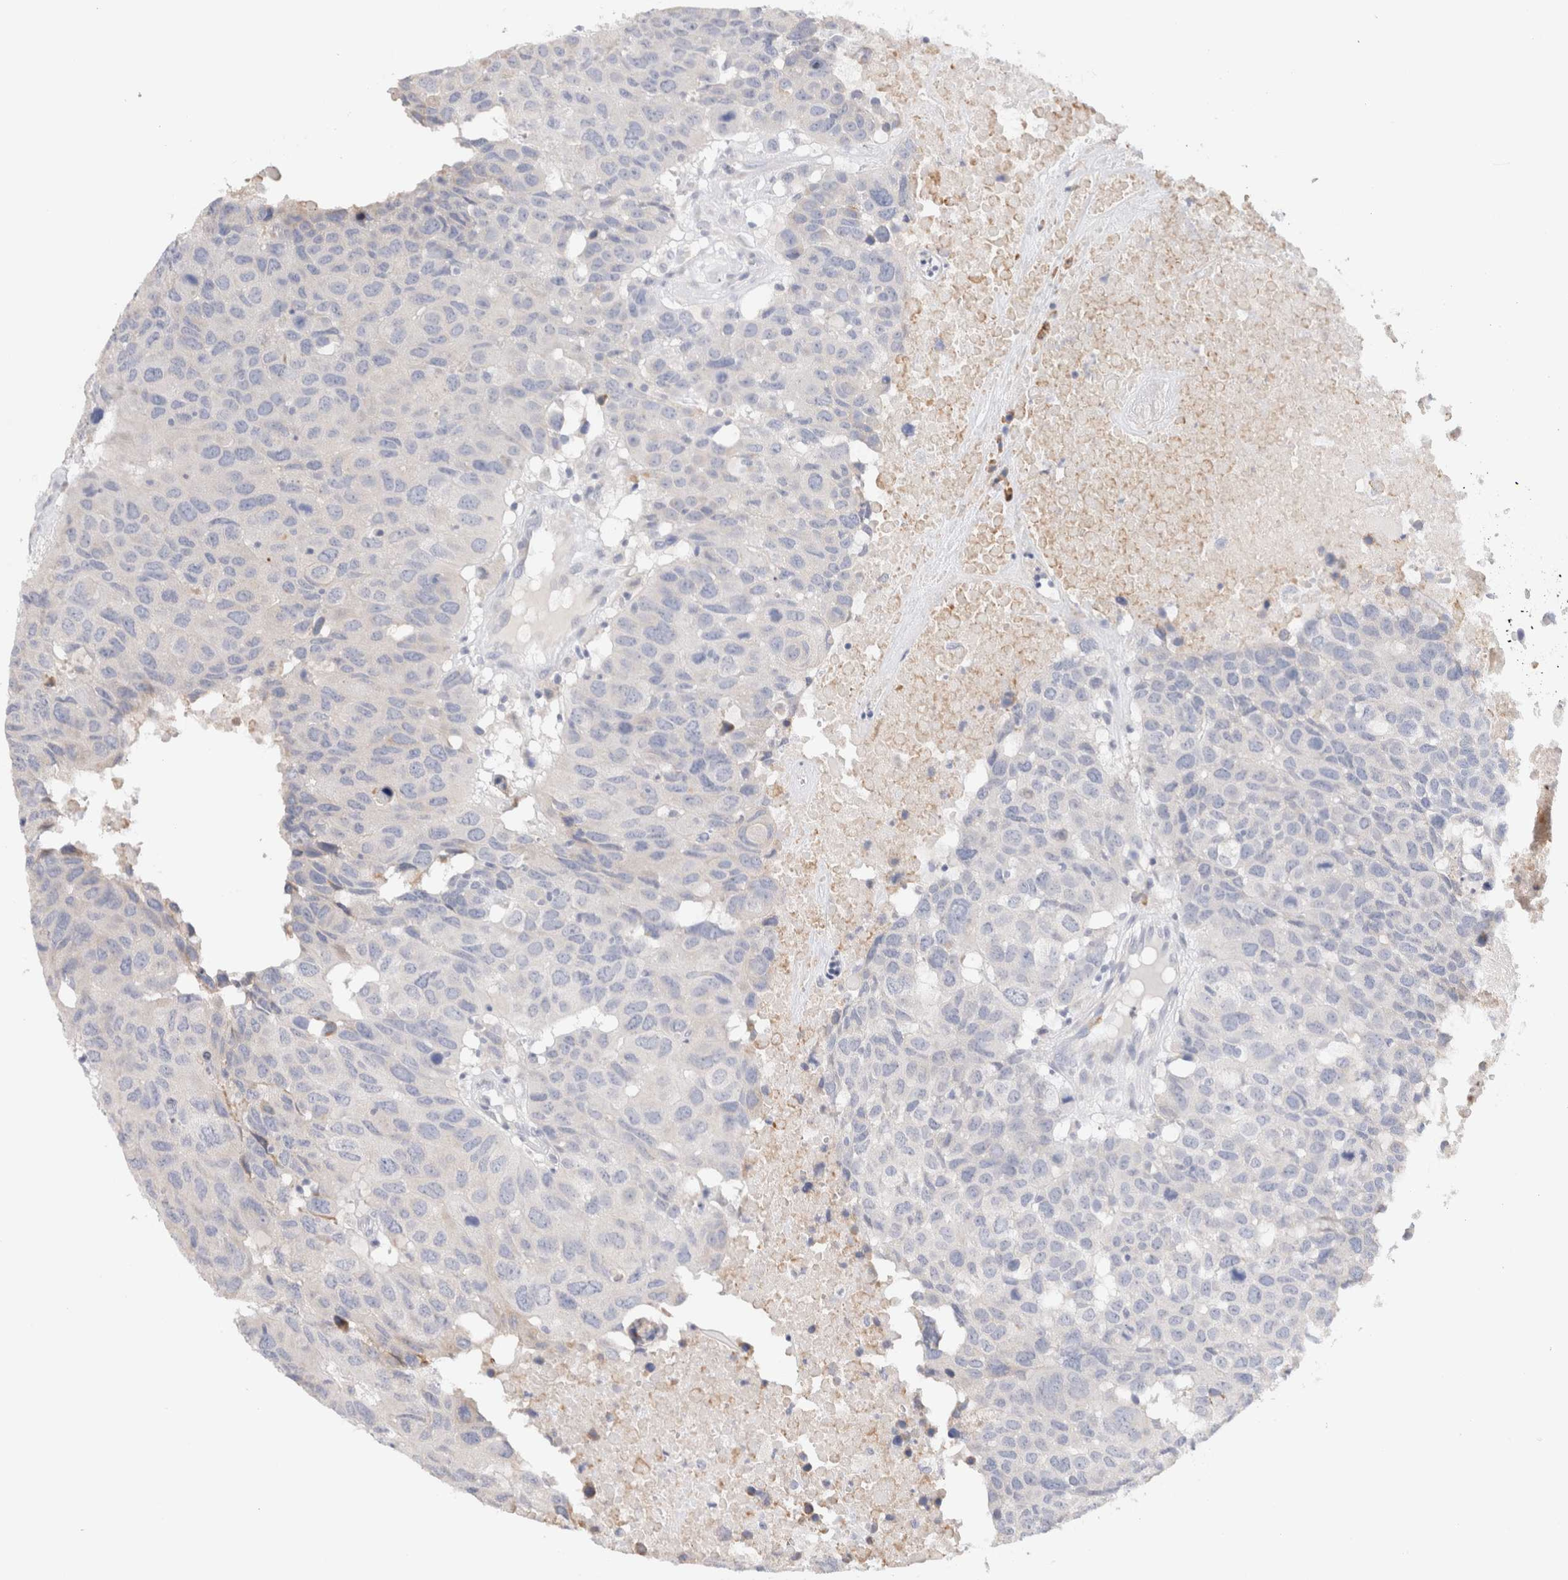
{"staining": {"intensity": "negative", "quantity": "none", "location": "none"}, "tissue": "head and neck cancer", "cell_type": "Tumor cells", "image_type": "cancer", "snomed": [{"axis": "morphology", "description": "Squamous cell carcinoma, NOS"}, {"axis": "topography", "description": "Head-Neck"}], "caption": "Immunohistochemistry of human head and neck squamous cell carcinoma demonstrates no staining in tumor cells. (Stains: DAB (3,3'-diaminobenzidine) IHC with hematoxylin counter stain, Microscopy: brightfield microscopy at high magnification).", "gene": "GADD45G", "patient": {"sex": "male", "age": 66}}